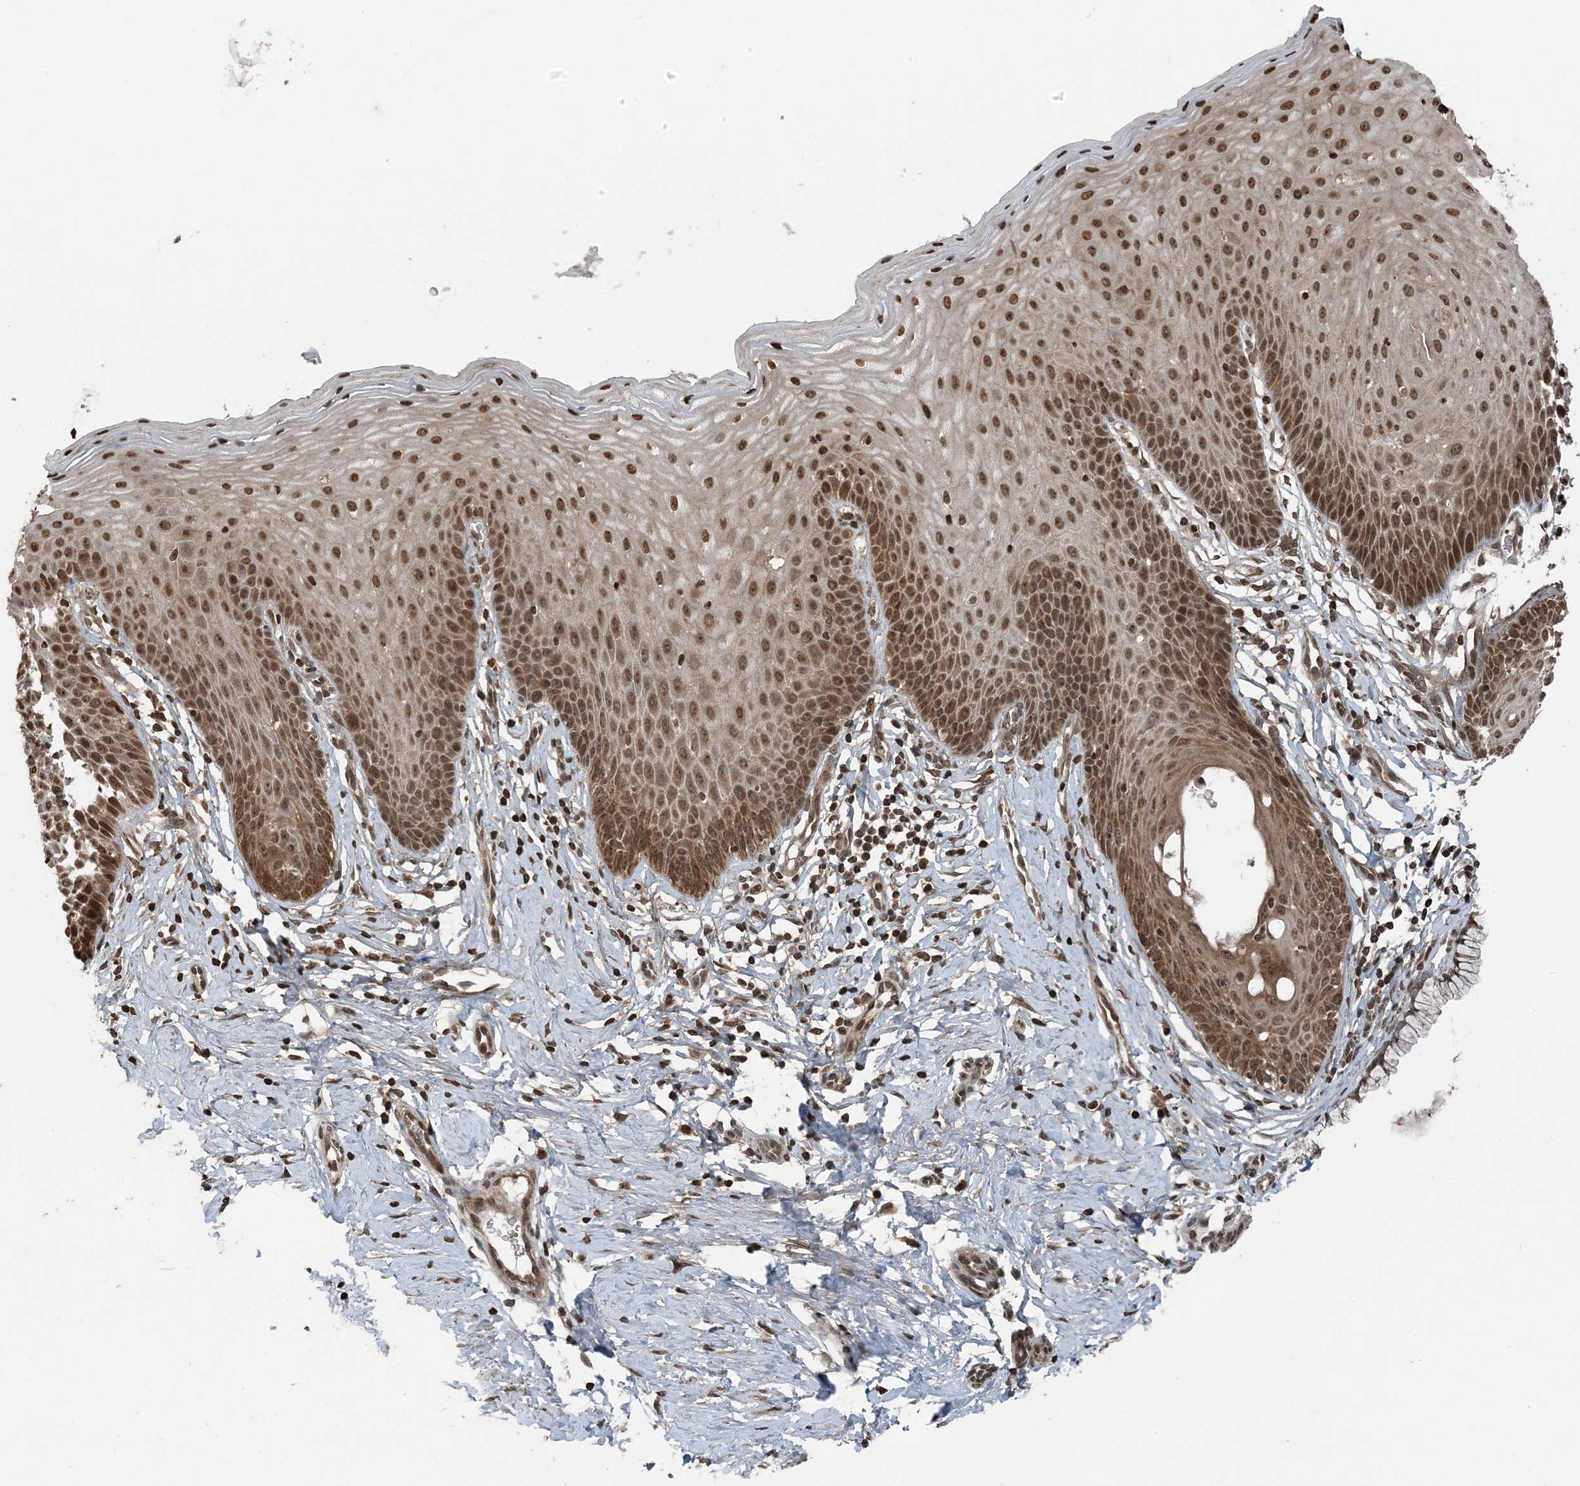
{"staining": {"intensity": "moderate", "quantity": ">75%", "location": "cytoplasmic/membranous,nuclear"}, "tissue": "cervix", "cell_type": "Squamous epithelial cells", "image_type": "normal", "snomed": [{"axis": "morphology", "description": "Normal tissue, NOS"}, {"axis": "topography", "description": "Cervix"}], "caption": "The immunohistochemical stain labels moderate cytoplasmic/membranous,nuclear expression in squamous epithelial cells of unremarkable cervix.", "gene": "ZFAND2B", "patient": {"sex": "female", "age": 36}}